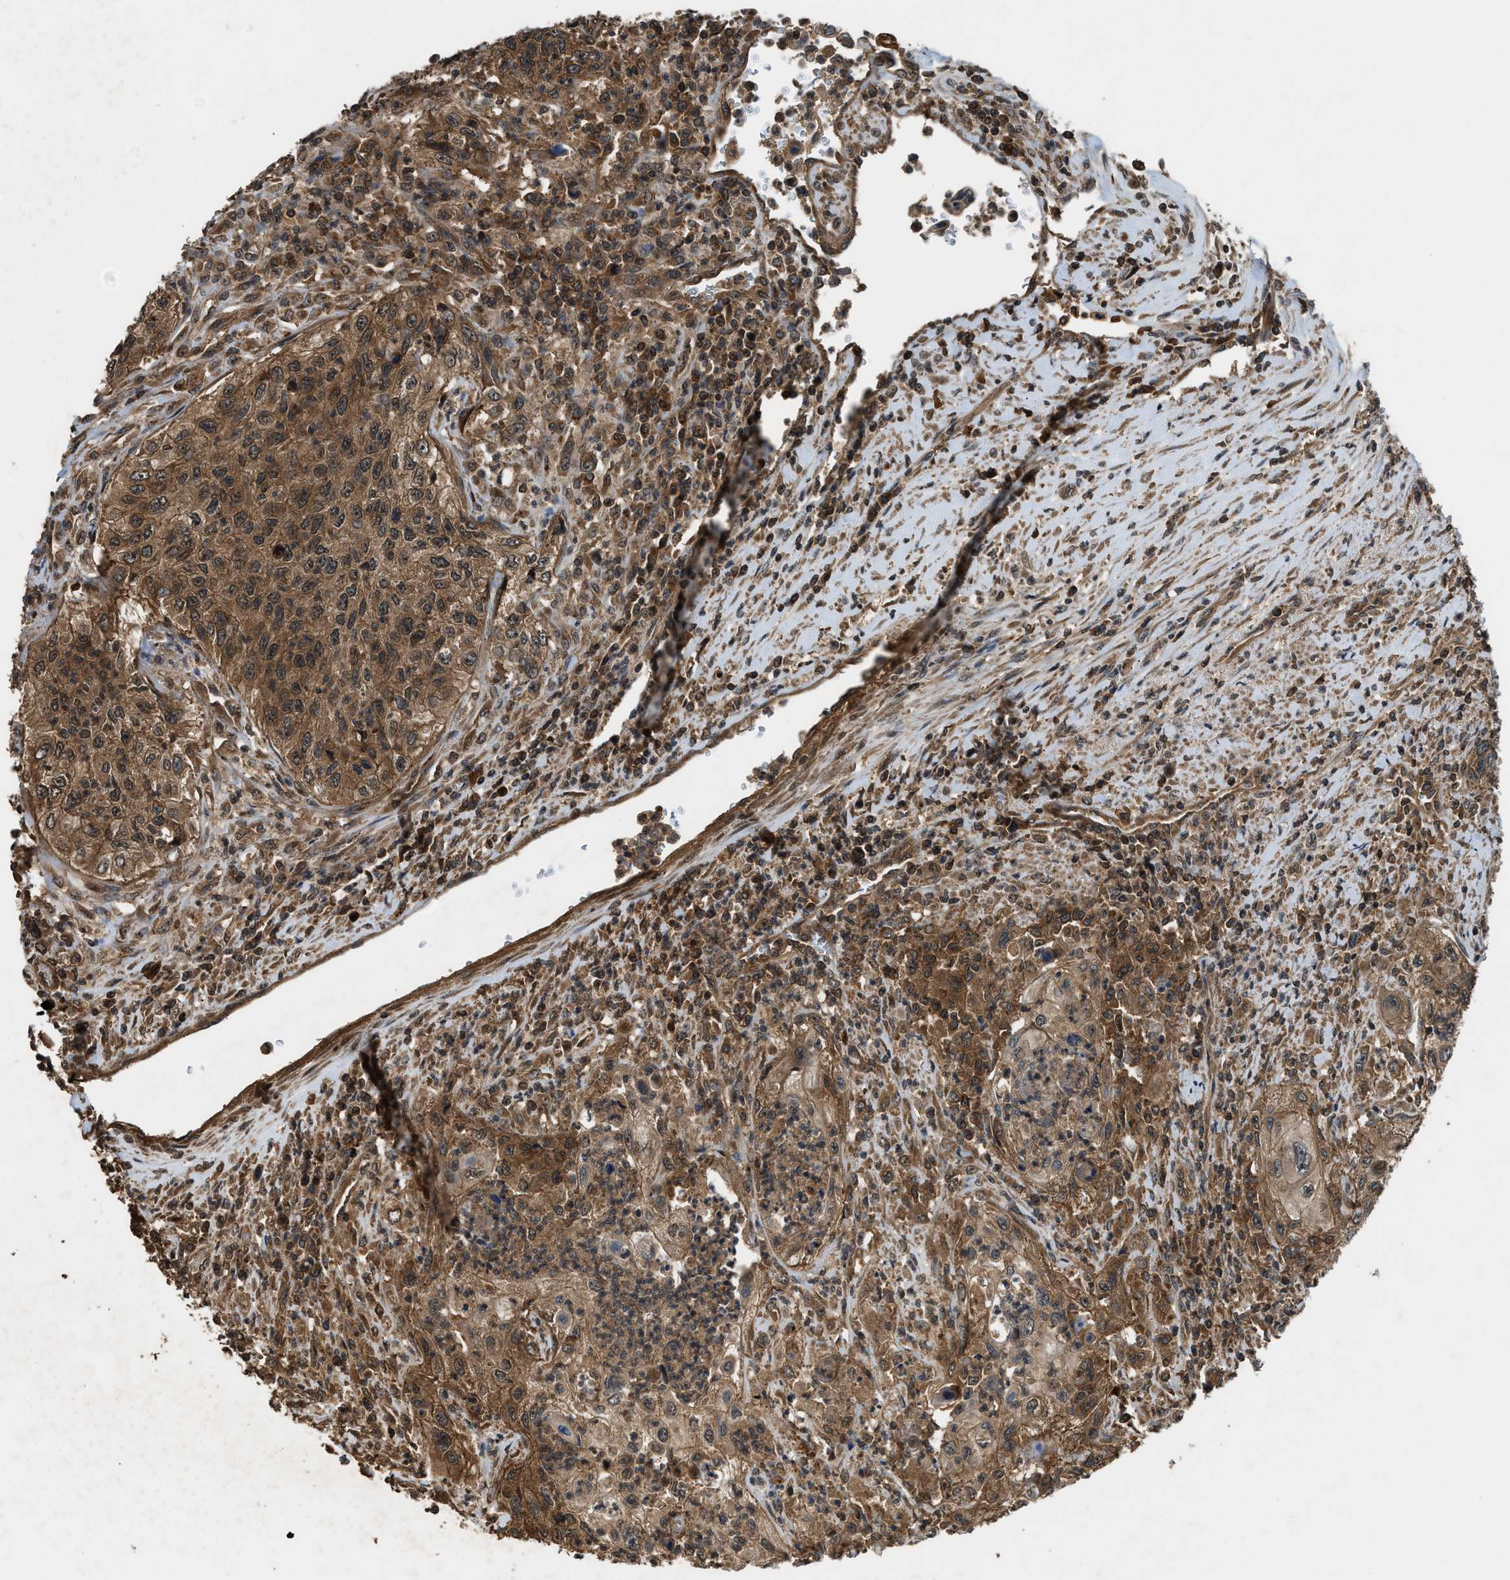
{"staining": {"intensity": "moderate", "quantity": ">75%", "location": "cytoplasmic/membranous"}, "tissue": "urothelial cancer", "cell_type": "Tumor cells", "image_type": "cancer", "snomed": [{"axis": "morphology", "description": "Urothelial carcinoma, High grade"}, {"axis": "topography", "description": "Urinary bladder"}], "caption": "High-grade urothelial carcinoma stained for a protein (brown) exhibits moderate cytoplasmic/membranous positive staining in approximately >75% of tumor cells.", "gene": "RPS6KB1", "patient": {"sex": "female", "age": 60}}